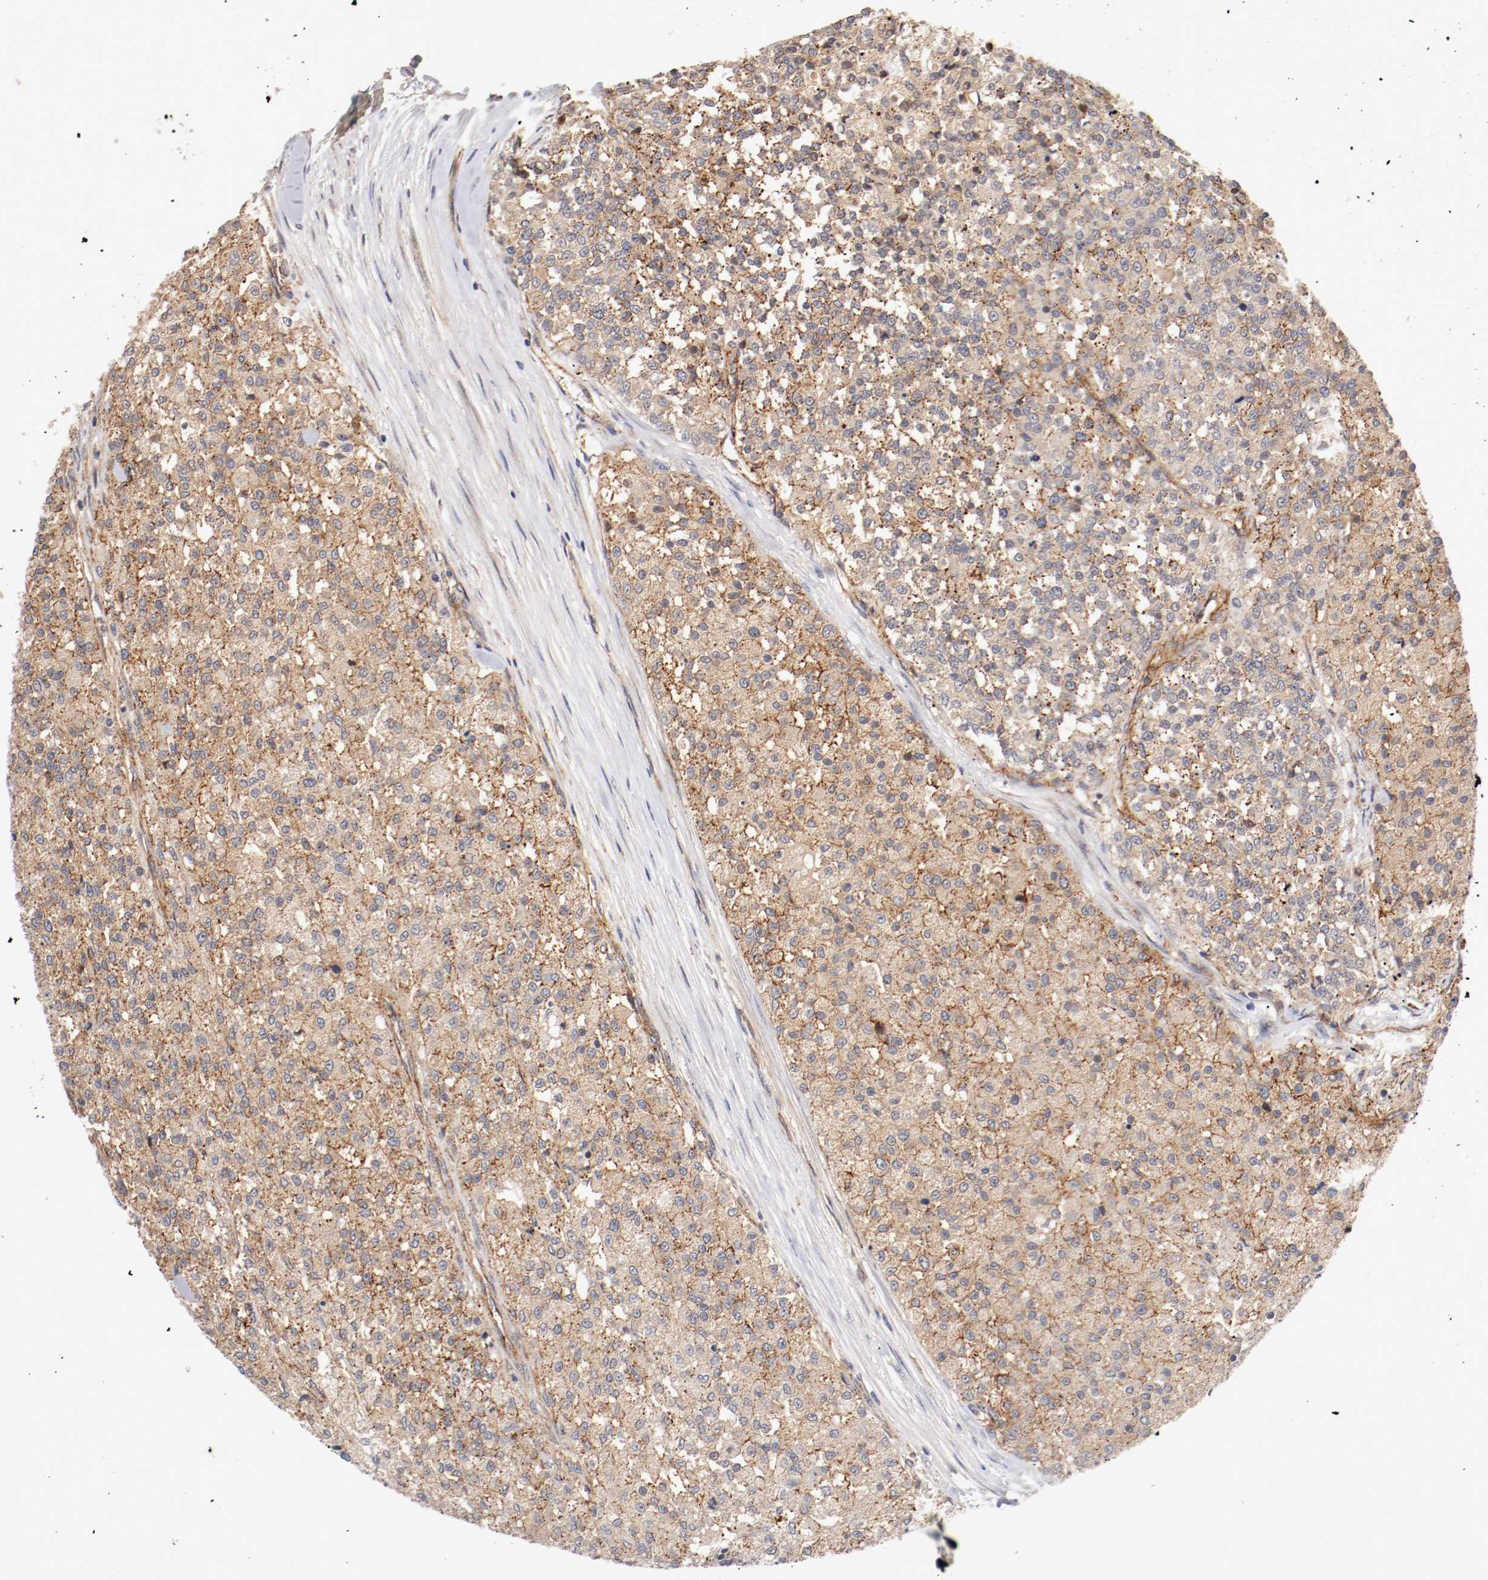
{"staining": {"intensity": "moderate", "quantity": ">75%", "location": "cytoplasmic/membranous"}, "tissue": "testis cancer", "cell_type": "Tumor cells", "image_type": "cancer", "snomed": [{"axis": "morphology", "description": "Seminoma, NOS"}, {"axis": "topography", "description": "Testis"}], "caption": "Testis cancer was stained to show a protein in brown. There is medium levels of moderate cytoplasmic/membranous positivity in approximately >75% of tumor cells. The protein of interest is shown in brown color, while the nuclei are stained blue.", "gene": "TYK2", "patient": {"sex": "male", "age": 59}}